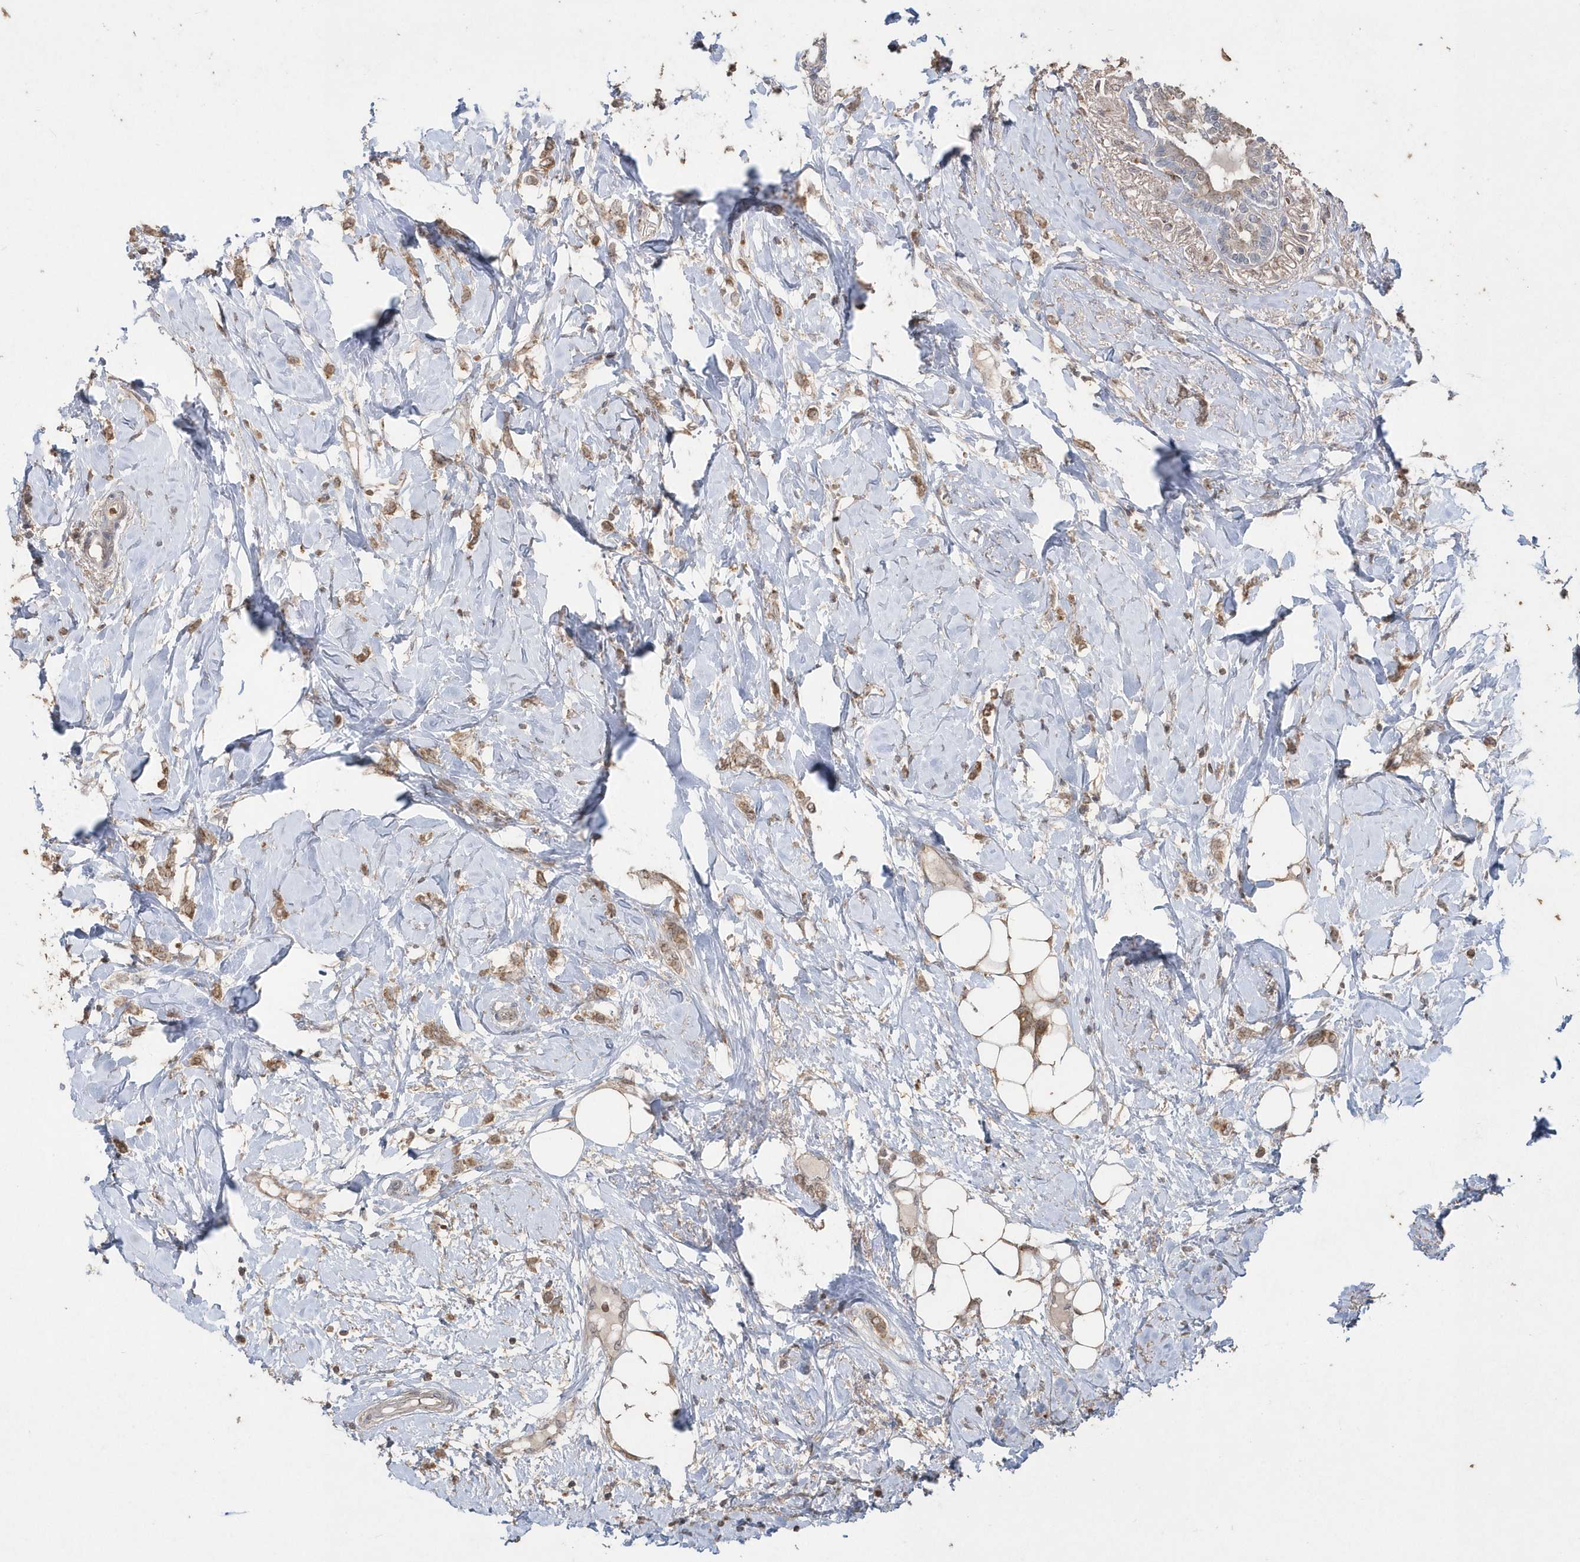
{"staining": {"intensity": "moderate", "quantity": ">75%", "location": "cytoplasmic/membranous"}, "tissue": "breast cancer", "cell_type": "Tumor cells", "image_type": "cancer", "snomed": [{"axis": "morphology", "description": "Normal tissue, NOS"}, {"axis": "morphology", "description": "Lobular carcinoma"}, {"axis": "topography", "description": "Breast"}], "caption": "Protein expression analysis of lobular carcinoma (breast) exhibits moderate cytoplasmic/membranous staining in approximately >75% of tumor cells. (DAB = brown stain, brightfield microscopy at high magnification).", "gene": "GEMIN6", "patient": {"sex": "female", "age": 47}}